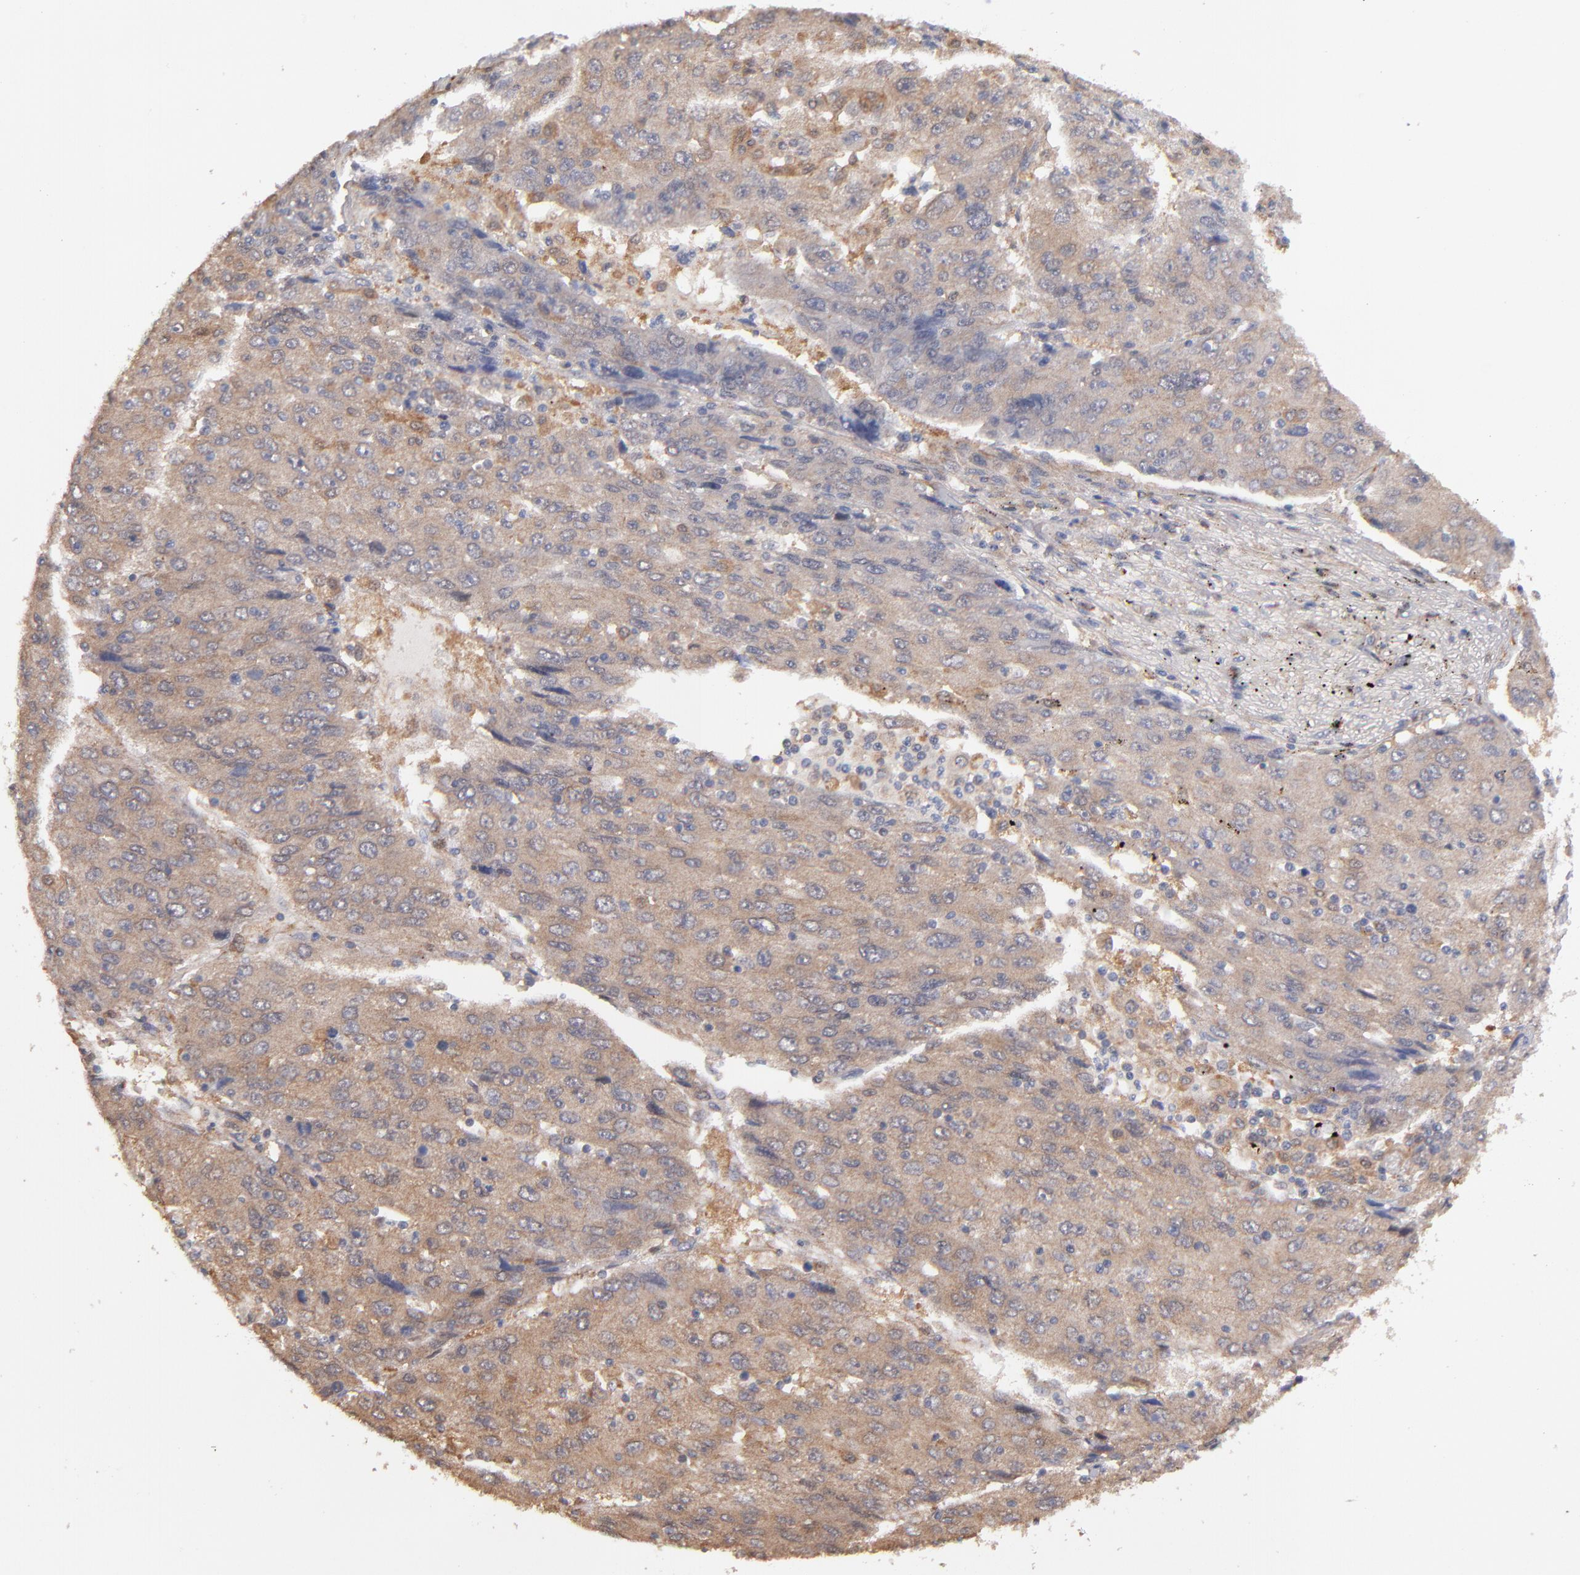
{"staining": {"intensity": "moderate", "quantity": ">75%", "location": "cytoplasmic/membranous"}, "tissue": "liver cancer", "cell_type": "Tumor cells", "image_type": "cancer", "snomed": [{"axis": "morphology", "description": "Carcinoma, Hepatocellular, NOS"}, {"axis": "topography", "description": "Liver"}], "caption": "IHC of human liver cancer (hepatocellular carcinoma) exhibits medium levels of moderate cytoplasmic/membranous expression in approximately >75% of tumor cells.", "gene": "GMFG", "patient": {"sex": "male", "age": 49}}